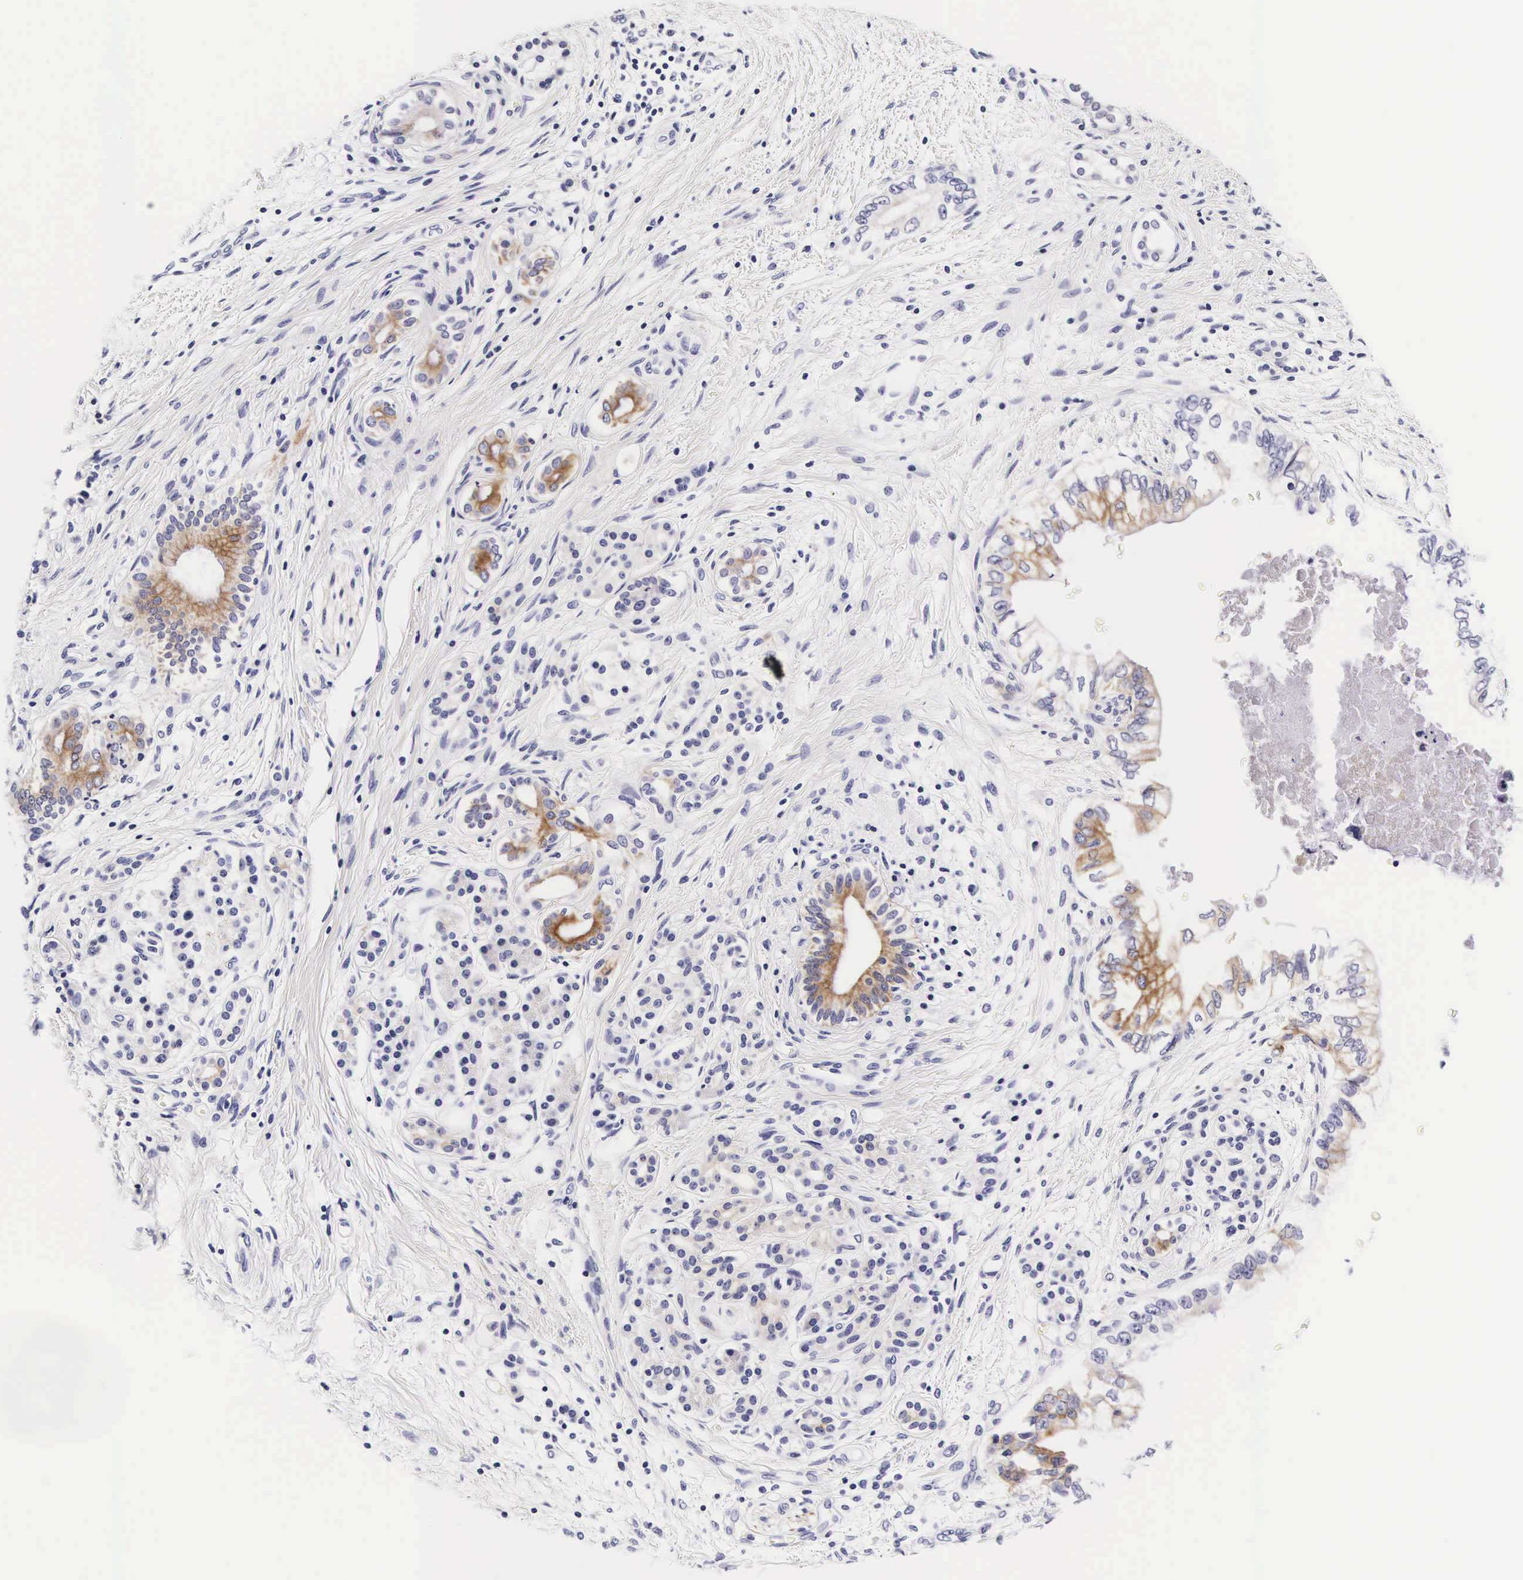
{"staining": {"intensity": "weak", "quantity": ">75%", "location": "cytoplasmic/membranous"}, "tissue": "pancreatic cancer", "cell_type": "Tumor cells", "image_type": "cancer", "snomed": [{"axis": "morphology", "description": "Adenocarcinoma, NOS"}, {"axis": "topography", "description": "Pancreas"}], "caption": "Immunohistochemical staining of human pancreatic cancer exhibits low levels of weak cytoplasmic/membranous expression in approximately >75% of tumor cells.", "gene": "UPRT", "patient": {"sex": "female", "age": 66}}